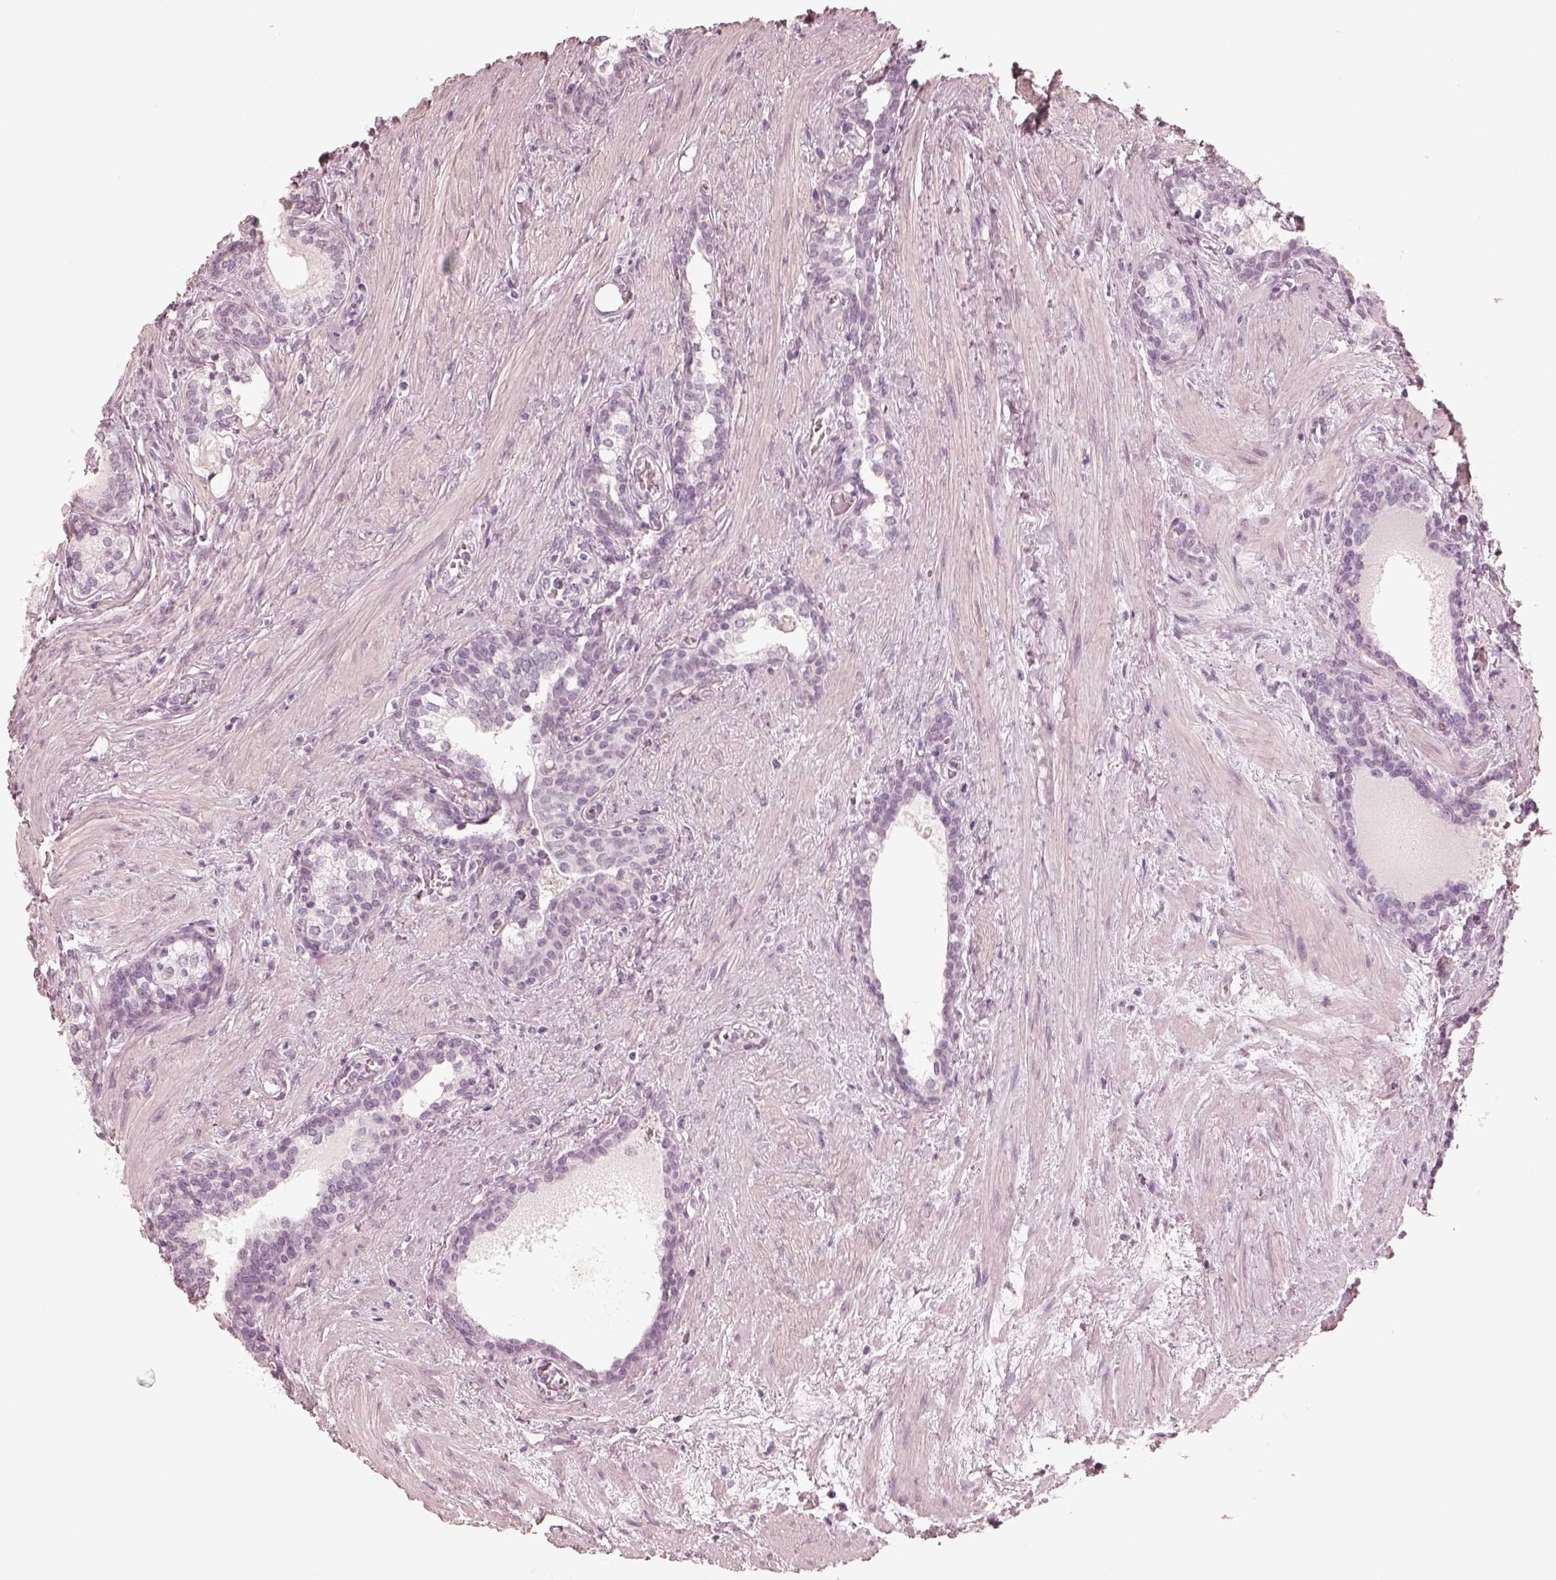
{"staining": {"intensity": "negative", "quantity": "none", "location": "none"}, "tissue": "prostate cancer", "cell_type": "Tumor cells", "image_type": "cancer", "snomed": [{"axis": "morphology", "description": "Adenocarcinoma, NOS"}, {"axis": "morphology", "description": "Adenocarcinoma, High grade"}, {"axis": "topography", "description": "Prostate"}], "caption": "Immunohistochemical staining of human adenocarcinoma (high-grade) (prostate) shows no significant expression in tumor cells.", "gene": "CALR3", "patient": {"sex": "male", "age": 61}}